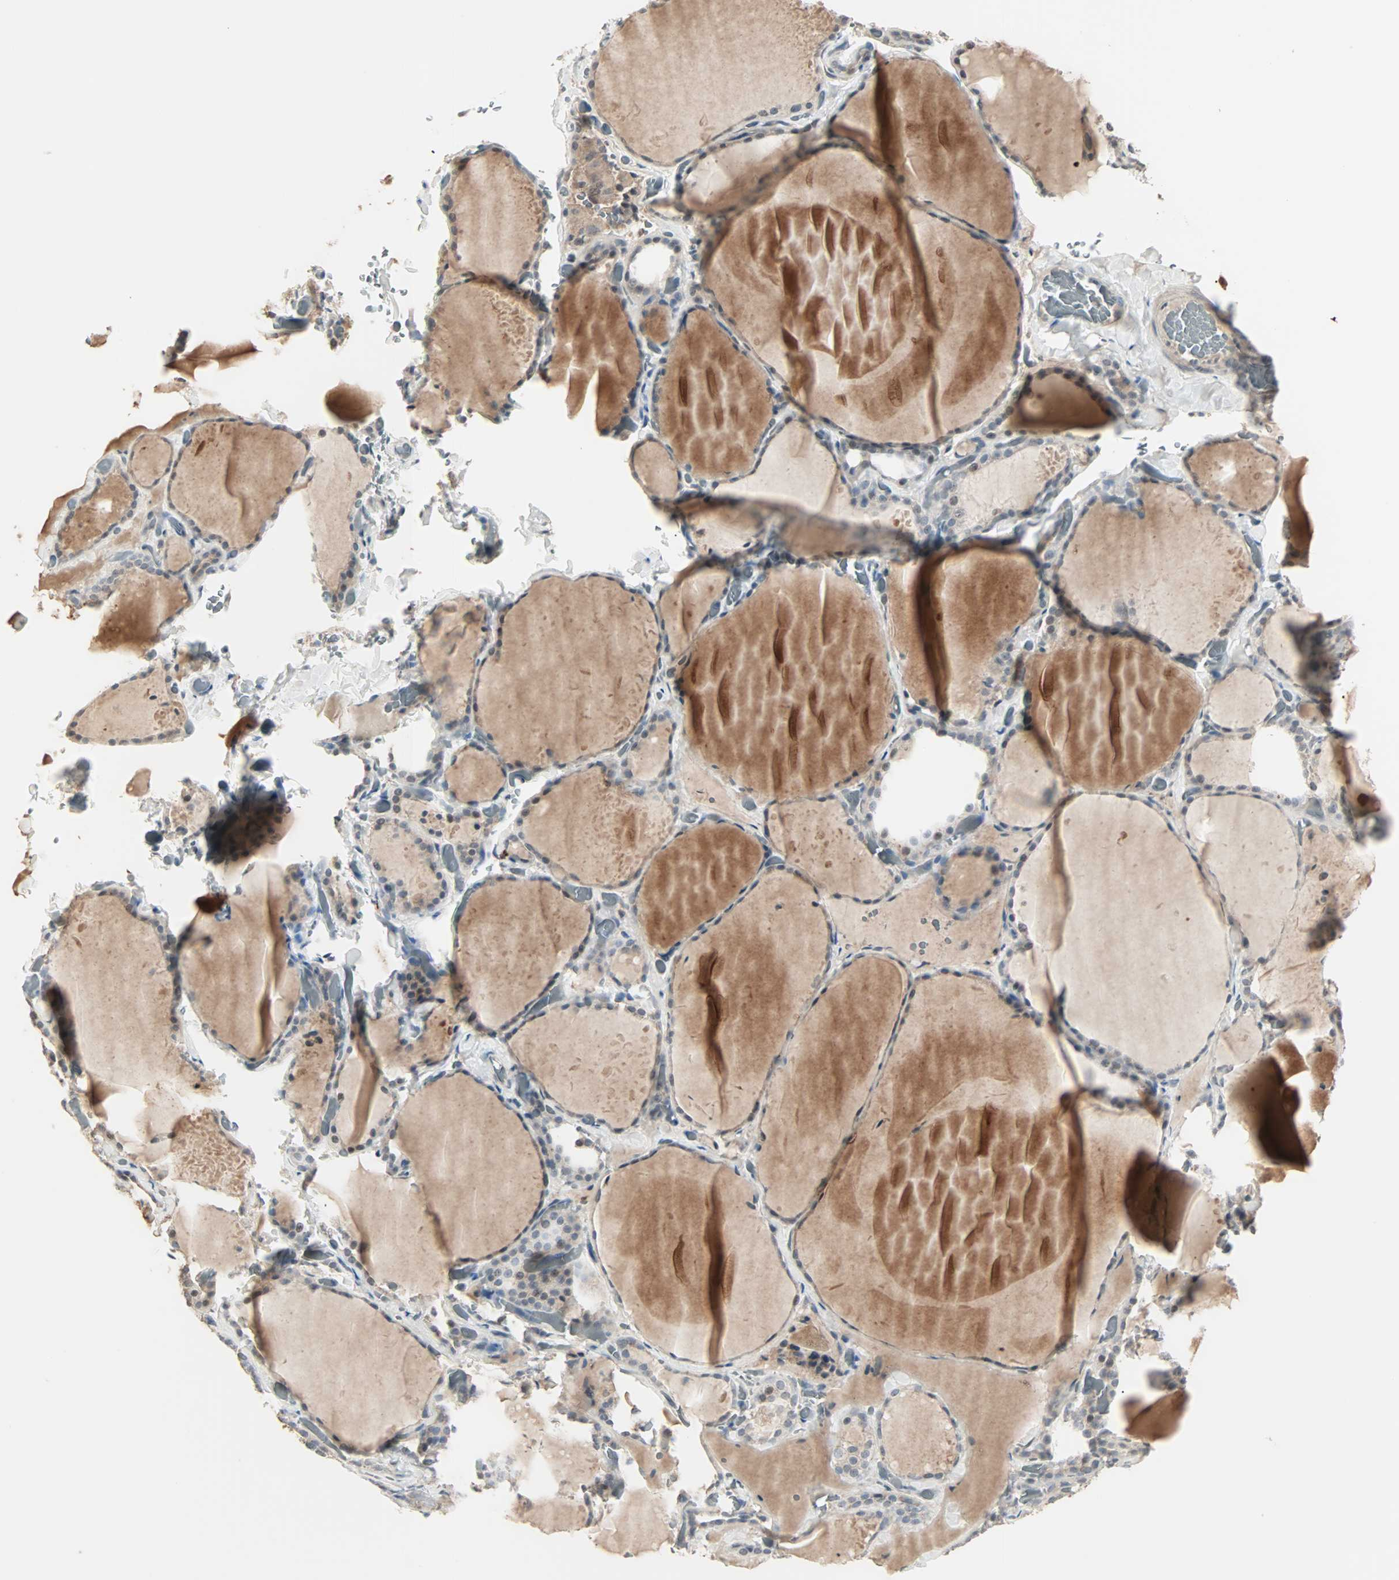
{"staining": {"intensity": "moderate", "quantity": ">75%", "location": "cytoplasmic/membranous"}, "tissue": "thyroid gland", "cell_type": "Glandular cells", "image_type": "normal", "snomed": [{"axis": "morphology", "description": "Normal tissue, NOS"}, {"axis": "topography", "description": "Thyroid gland"}], "caption": "A histopathology image of thyroid gland stained for a protein displays moderate cytoplasmic/membranous brown staining in glandular cells. The protein of interest is stained brown, and the nuclei are stained in blue (DAB (3,3'-diaminobenzidine) IHC with brightfield microscopy, high magnification).", "gene": "KDM4A", "patient": {"sex": "female", "age": 22}}